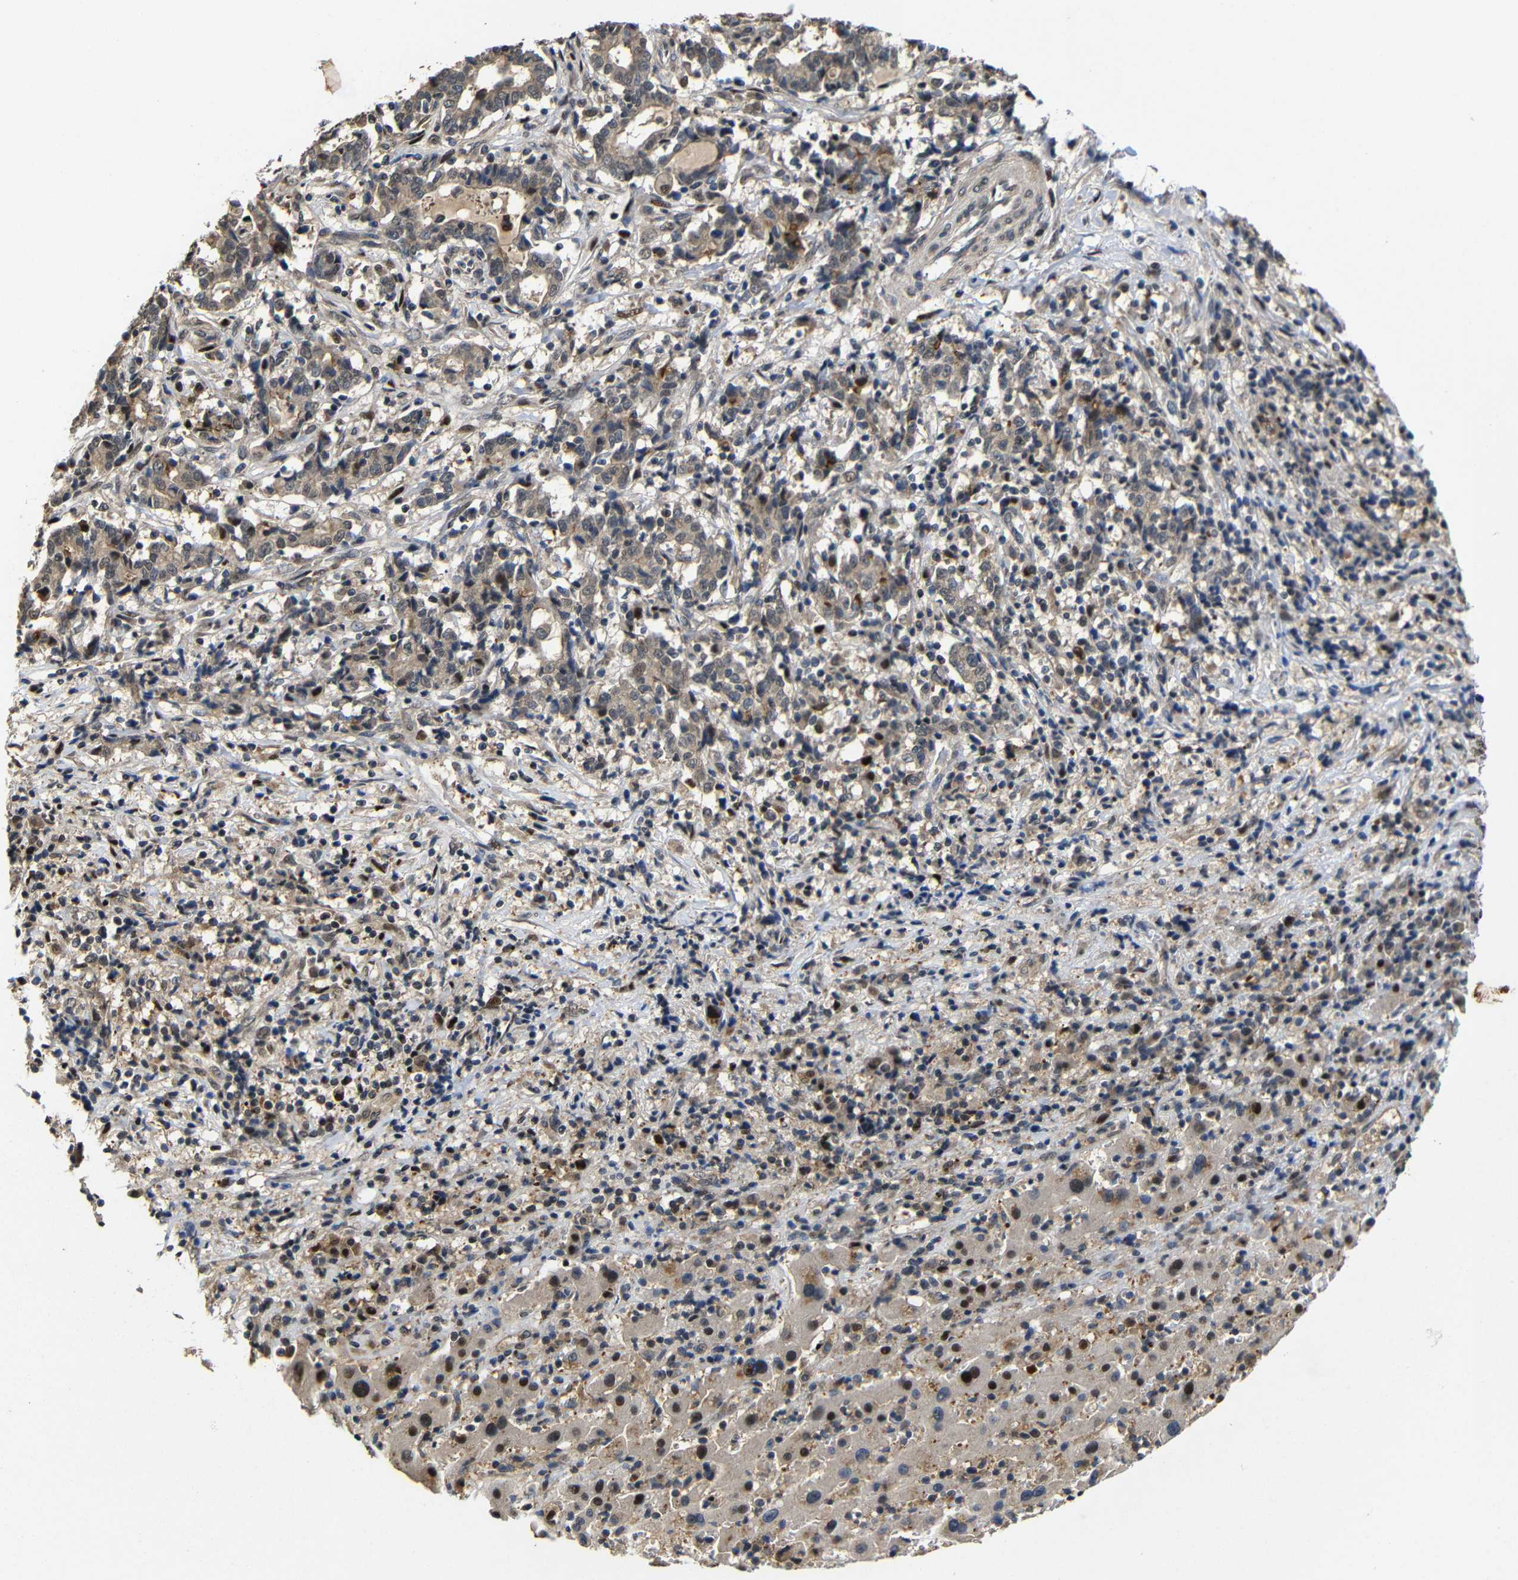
{"staining": {"intensity": "weak", "quantity": ">75%", "location": "cytoplasmic/membranous"}, "tissue": "liver cancer", "cell_type": "Tumor cells", "image_type": "cancer", "snomed": [{"axis": "morphology", "description": "Cholangiocarcinoma"}, {"axis": "topography", "description": "Liver"}], "caption": "This is a photomicrograph of immunohistochemistry staining of liver cancer (cholangiocarcinoma), which shows weak staining in the cytoplasmic/membranous of tumor cells.", "gene": "ATG12", "patient": {"sex": "male", "age": 57}}